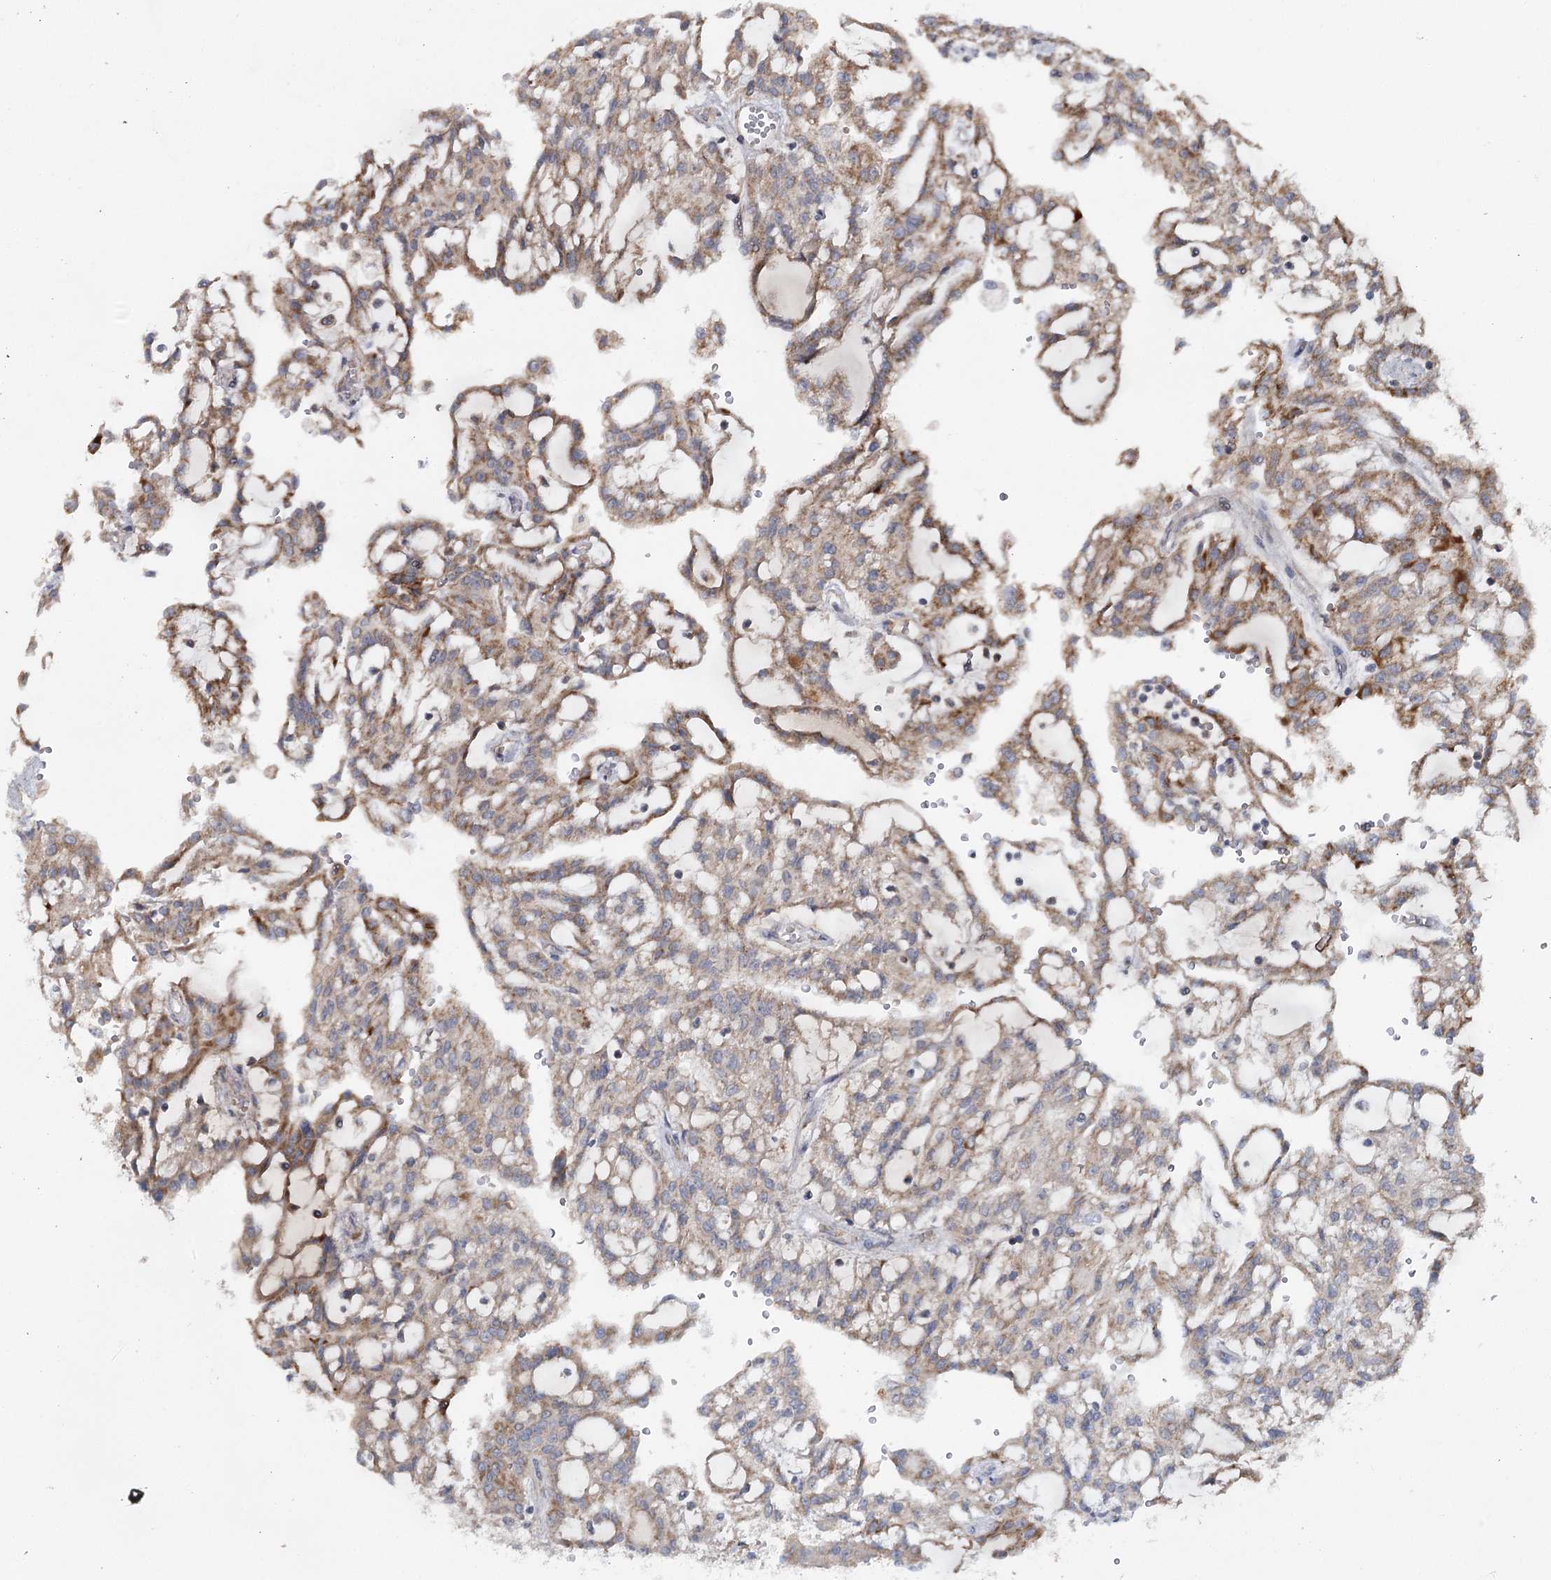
{"staining": {"intensity": "weak", "quantity": ">75%", "location": "cytoplasmic/membranous"}, "tissue": "renal cancer", "cell_type": "Tumor cells", "image_type": "cancer", "snomed": [{"axis": "morphology", "description": "Adenocarcinoma, NOS"}, {"axis": "topography", "description": "Kidney"}], "caption": "This micrograph shows immunohistochemistry (IHC) staining of renal adenocarcinoma, with low weak cytoplasmic/membranous positivity in about >75% of tumor cells.", "gene": "MRPL44", "patient": {"sex": "male", "age": 63}}